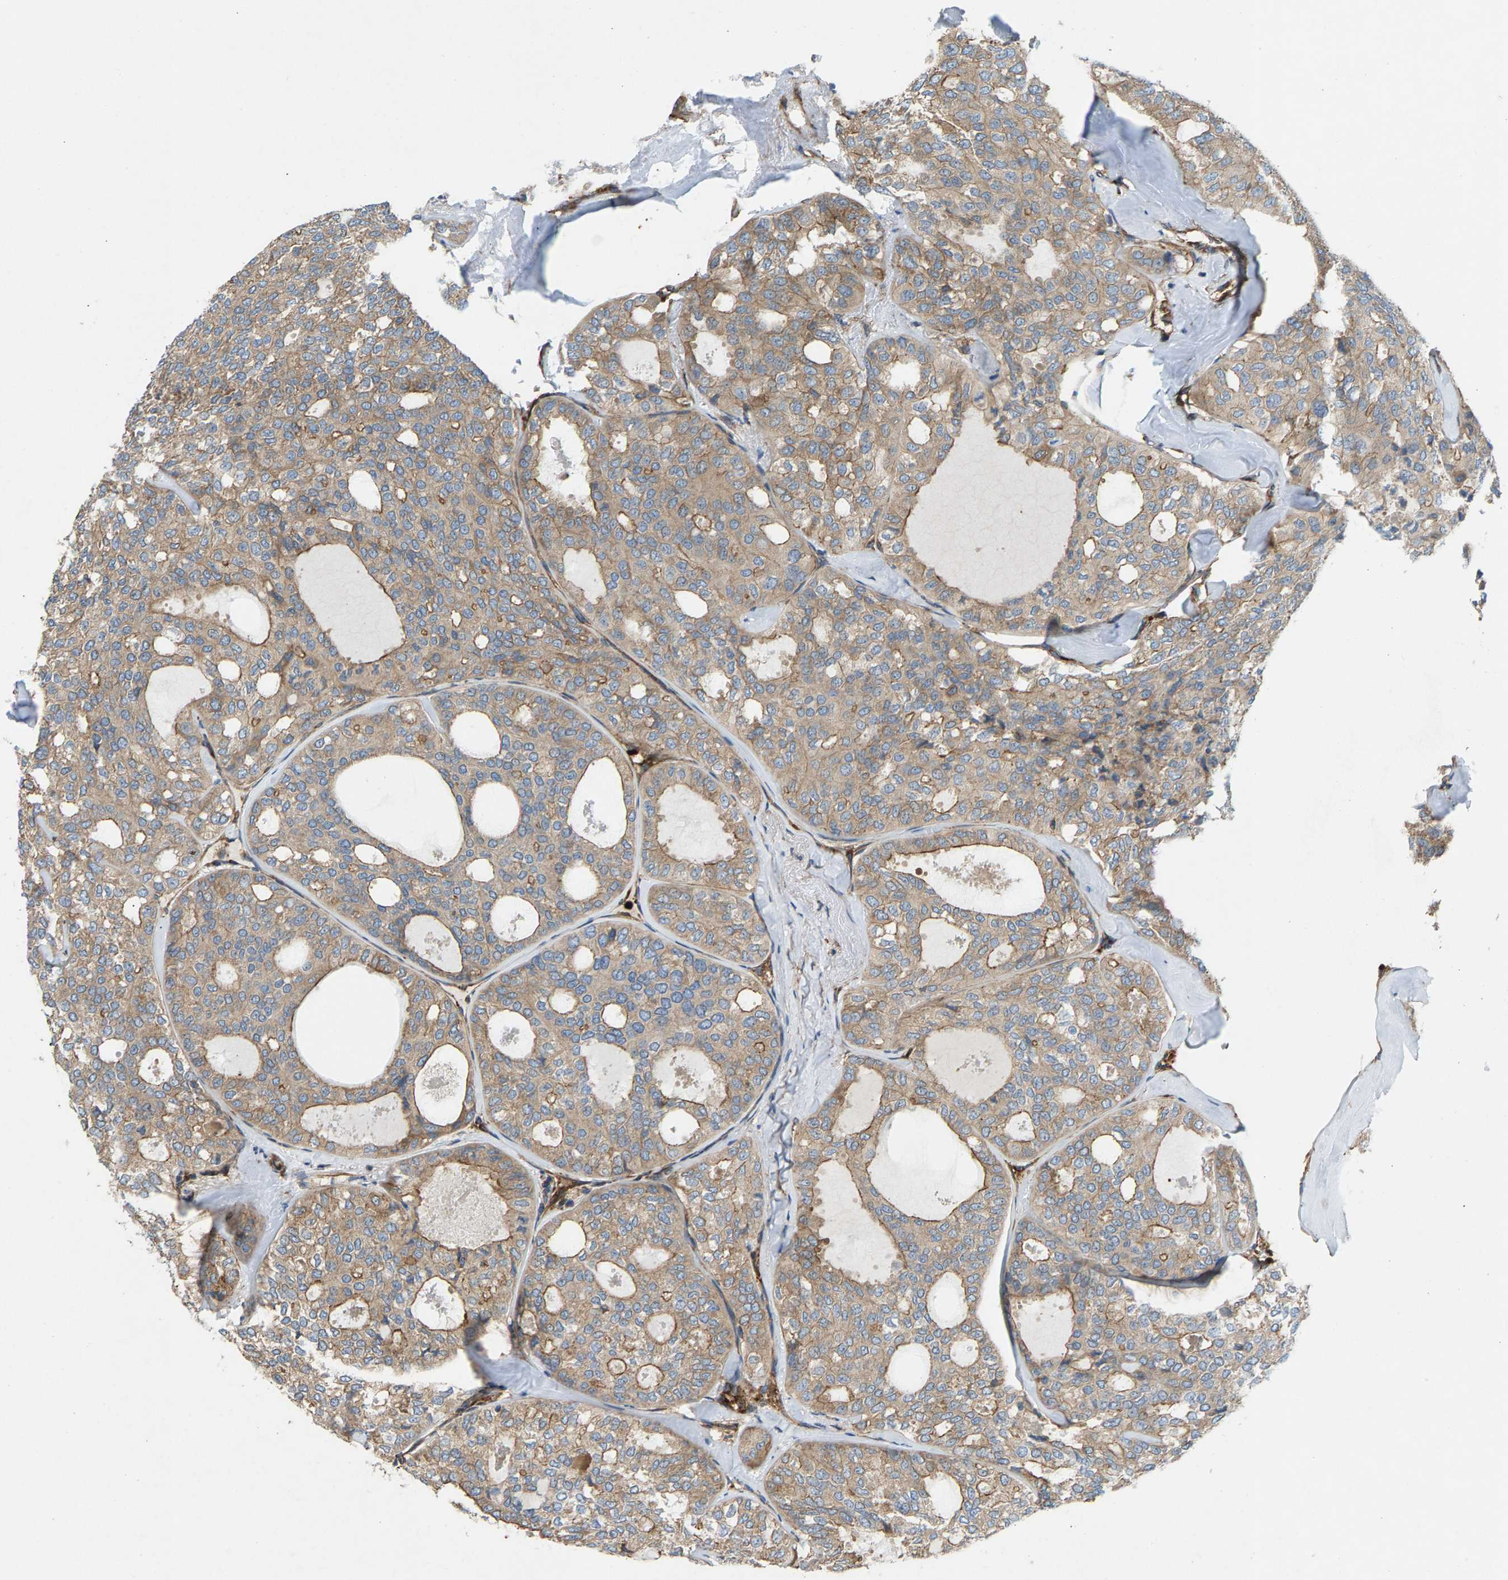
{"staining": {"intensity": "weak", "quantity": ">75%", "location": "cytoplasmic/membranous"}, "tissue": "thyroid cancer", "cell_type": "Tumor cells", "image_type": "cancer", "snomed": [{"axis": "morphology", "description": "Follicular adenoma carcinoma, NOS"}, {"axis": "topography", "description": "Thyroid gland"}], "caption": "Tumor cells demonstrate weak cytoplasmic/membranous positivity in about >75% of cells in thyroid cancer (follicular adenoma carcinoma).", "gene": "PDCL", "patient": {"sex": "male", "age": 75}}